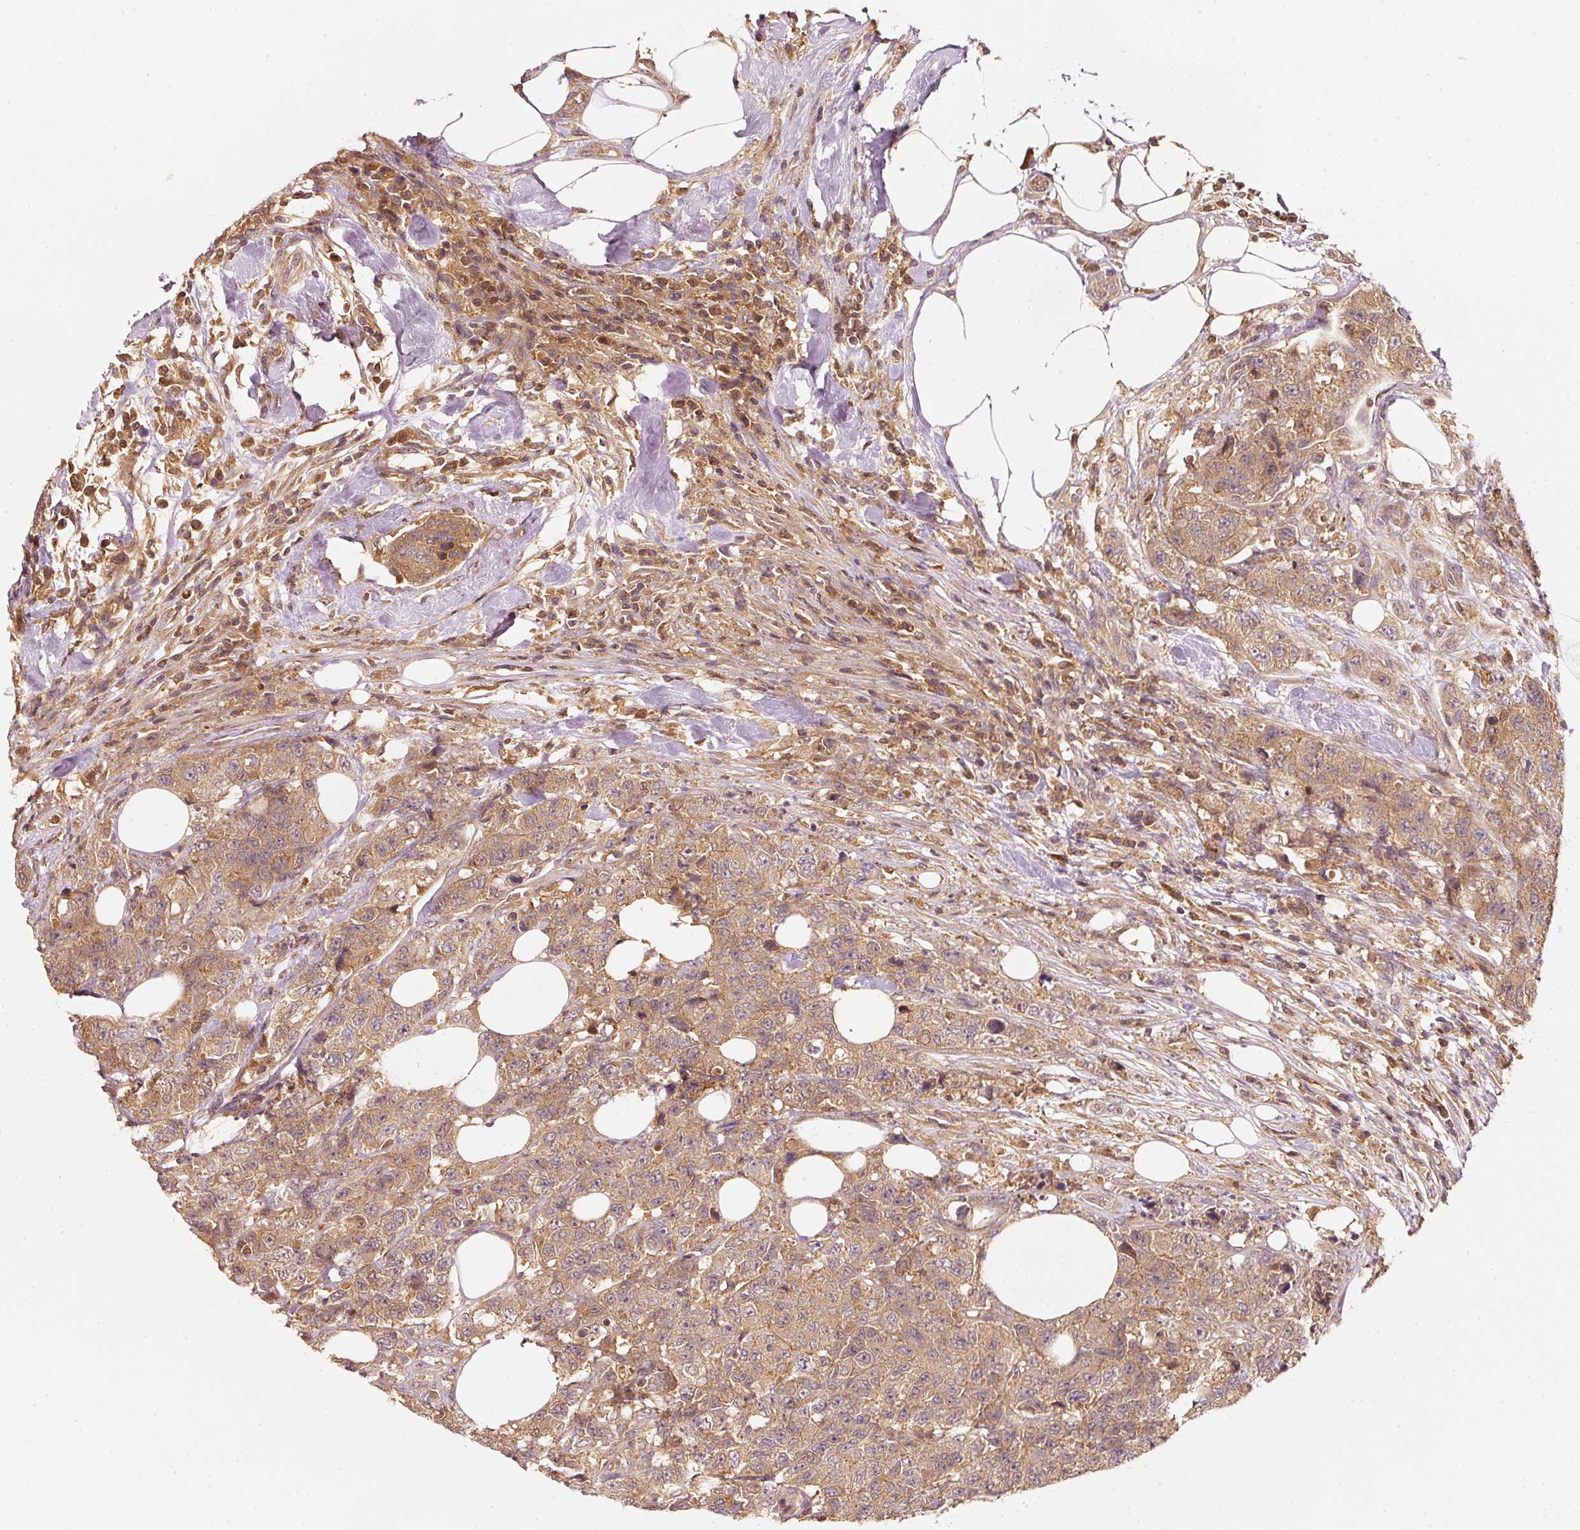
{"staining": {"intensity": "moderate", "quantity": ">75%", "location": "cytoplasmic/membranous"}, "tissue": "urothelial cancer", "cell_type": "Tumor cells", "image_type": "cancer", "snomed": [{"axis": "morphology", "description": "Urothelial carcinoma, High grade"}, {"axis": "topography", "description": "Urinary bladder"}], "caption": "Urothelial carcinoma (high-grade) stained with a protein marker demonstrates moderate staining in tumor cells.", "gene": "RRAS2", "patient": {"sex": "female", "age": 78}}